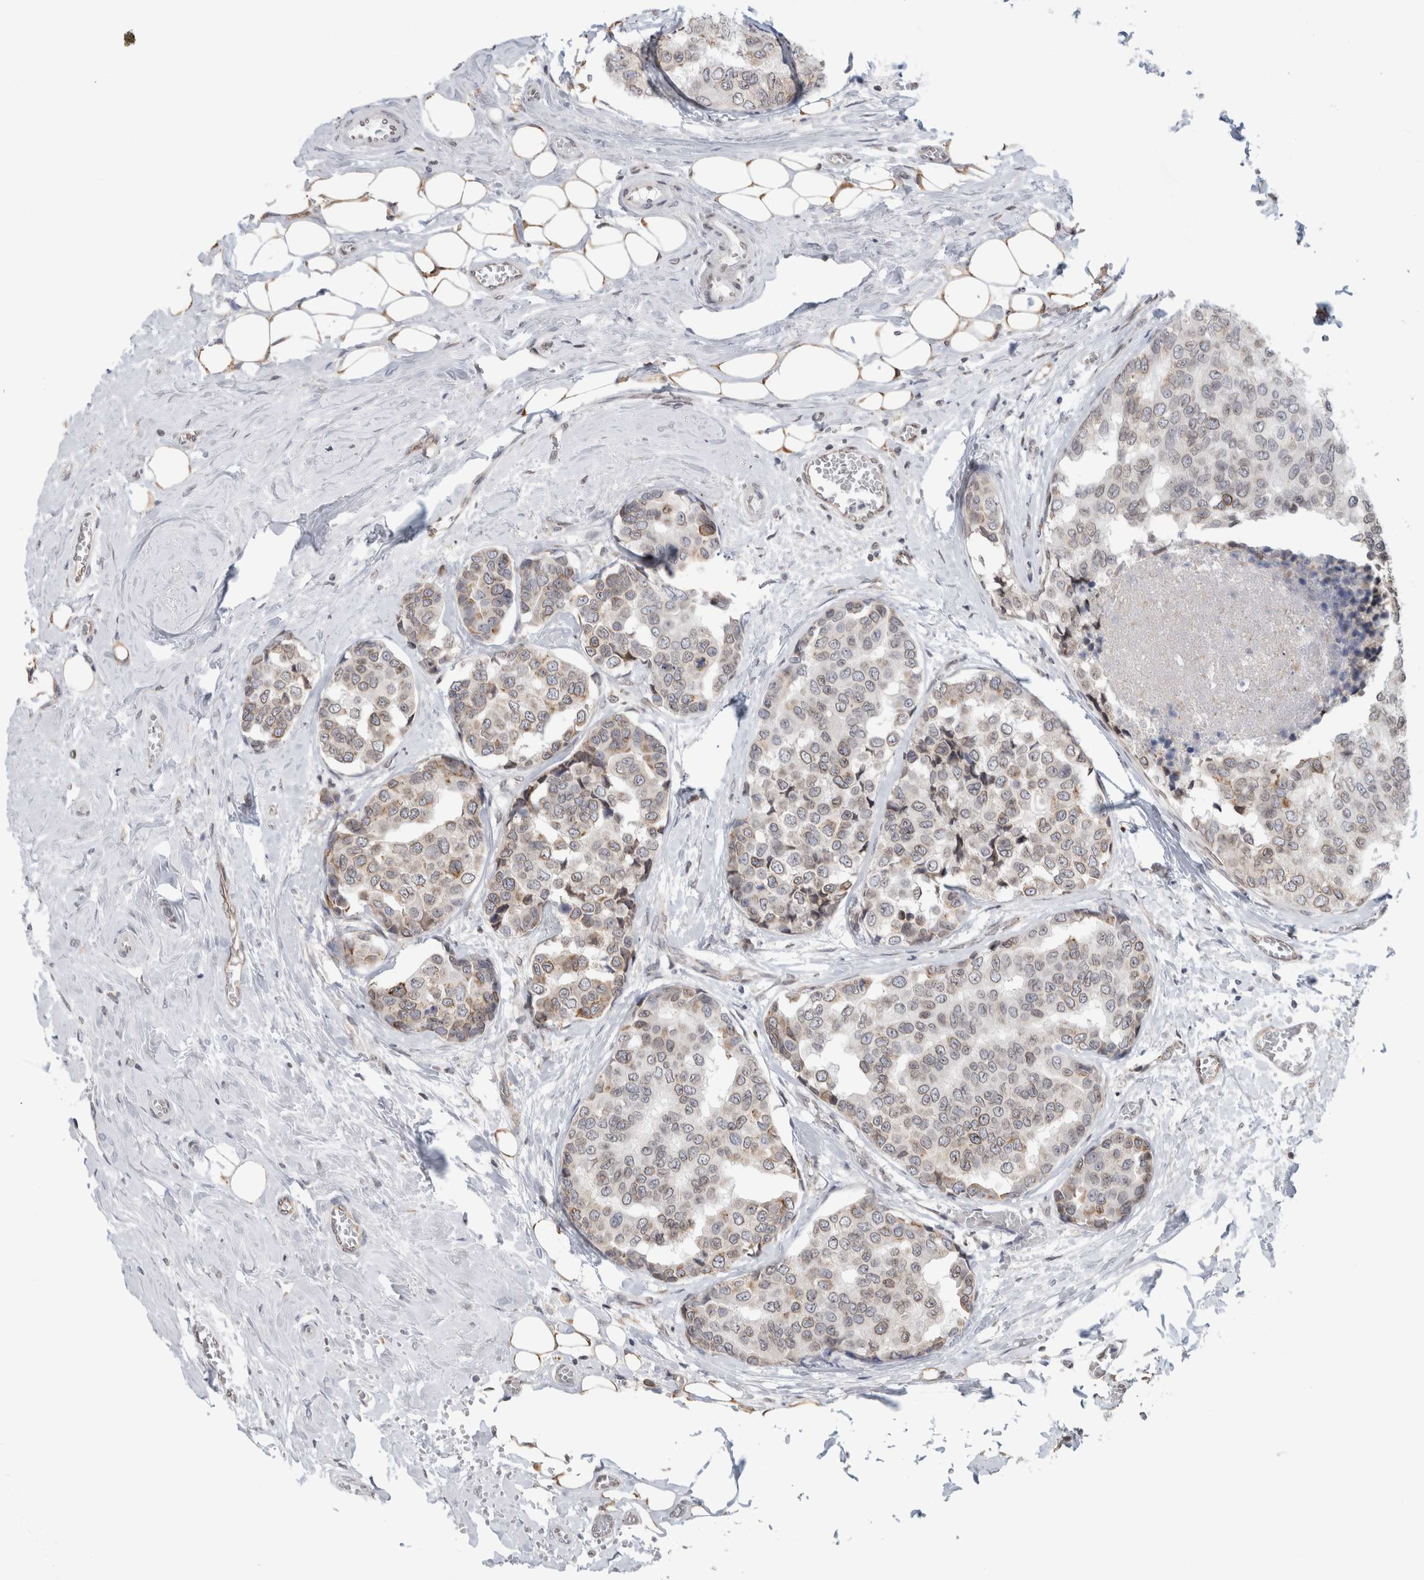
{"staining": {"intensity": "weak", "quantity": "25%-75%", "location": "cytoplasmic/membranous,nuclear"}, "tissue": "breast cancer", "cell_type": "Tumor cells", "image_type": "cancer", "snomed": [{"axis": "morphology", "description": "Normal tissue, NOS"}, {"axis": "morphology", "description": "Duct carcinoma"}, {"axis": "topography", "description": "Breast"}], "caption": "This is a micrograph of IHC staining of breast cancer (infiltrating ductal carcinoma), which shows weak staining in the cytoplasmic/membranous and nuclear of tumor cells.", "gene": "RBMX2", "patient": {"sex": "female", "age": 43}}